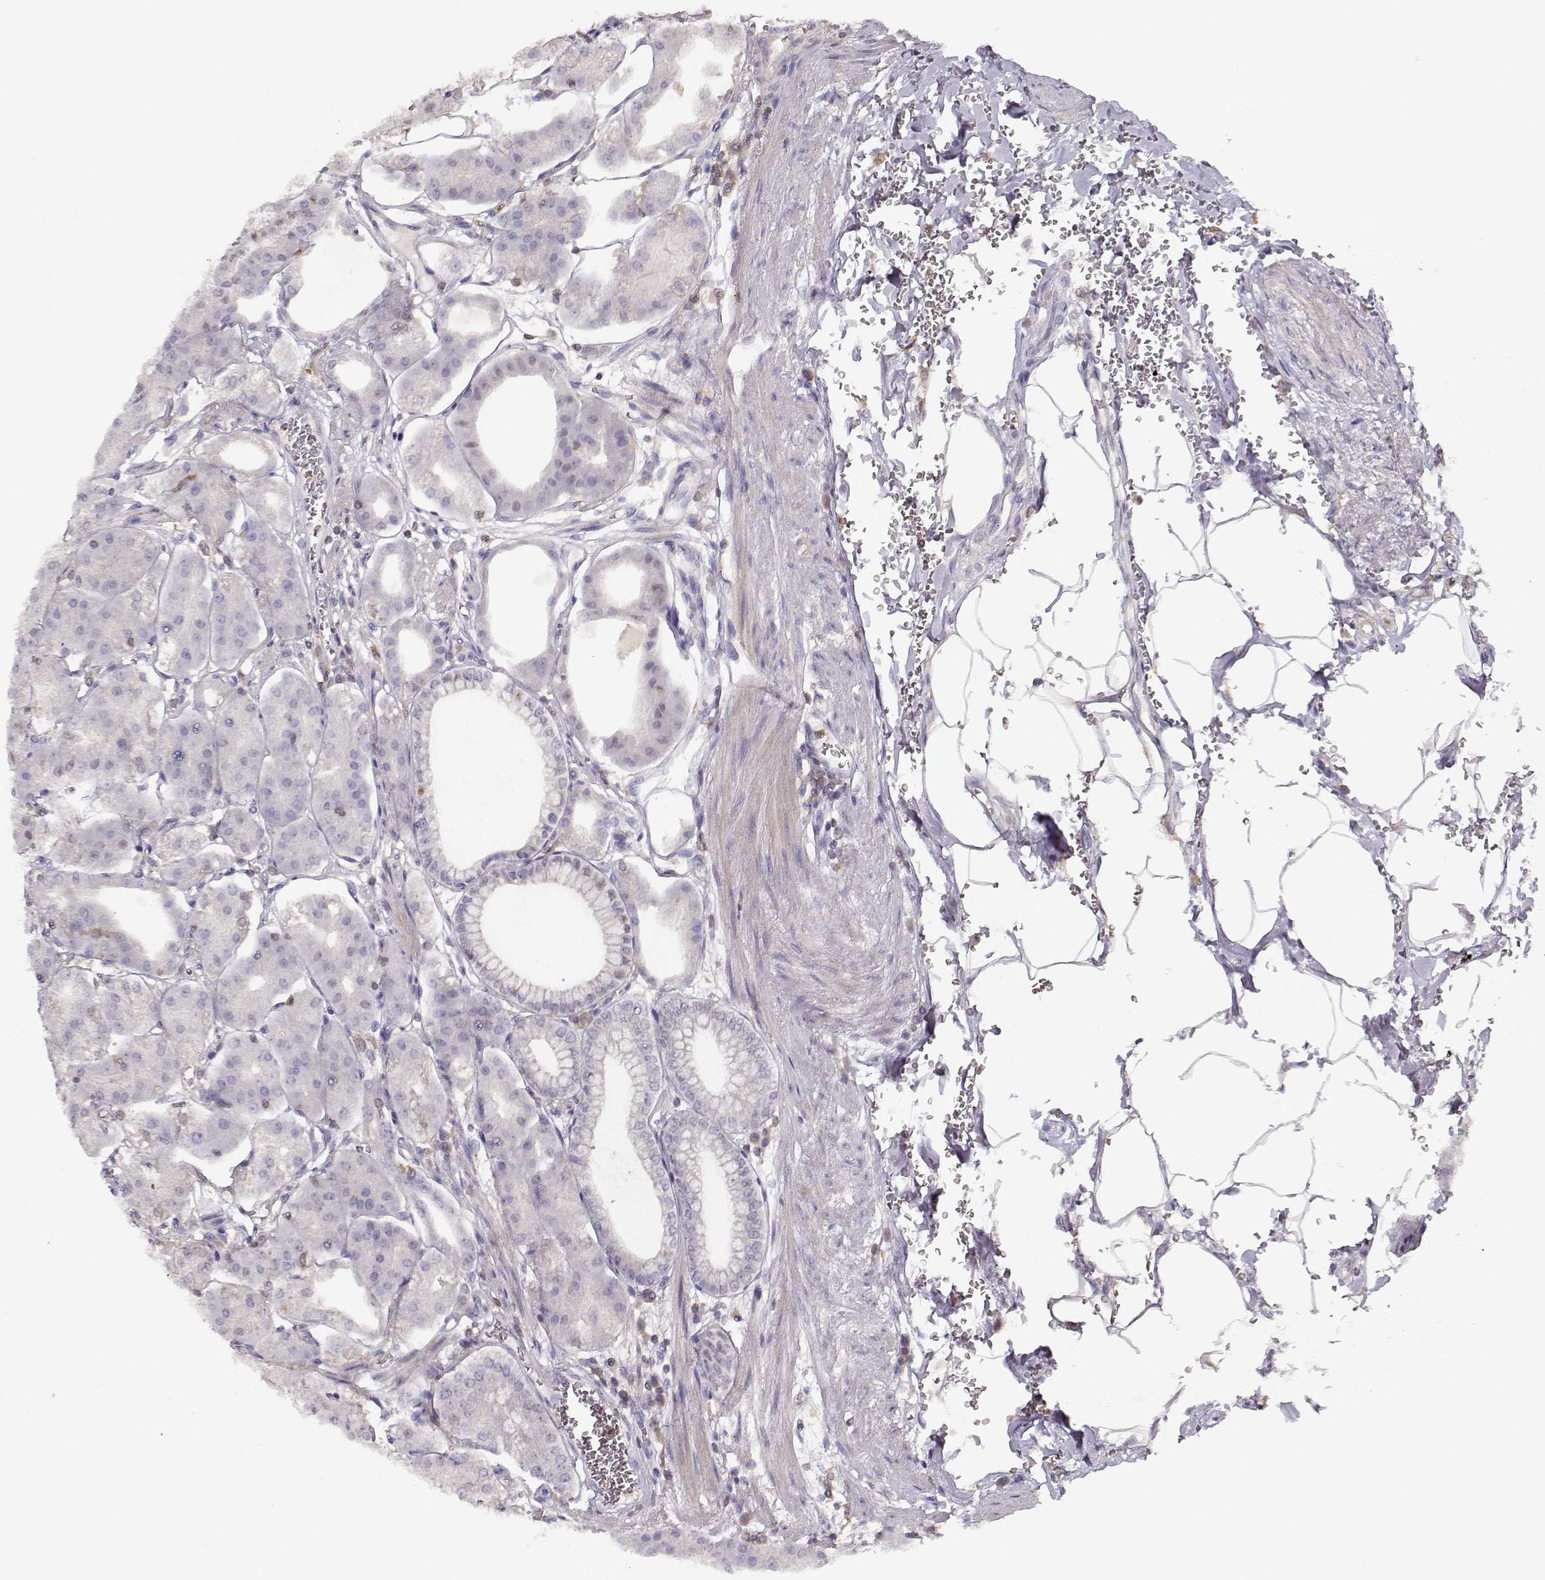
{"staining": {"intensity": "negative", "quantity": "none", "location": "none"}, "tissue": "stomach", "cell_type": "Glandular cells", "image_type": "normal", "snomed": [{"axis": "morphology", "description": "Normal tissue, NOS"}, {"axis": "topography", "description": "Stomach, lower"}], "caption": "Photomicrograph shows no significant protein staining in glandular cells of normal stomach.", "gene": "VAV1", "patient": {"sex": "male", "age": 71}}